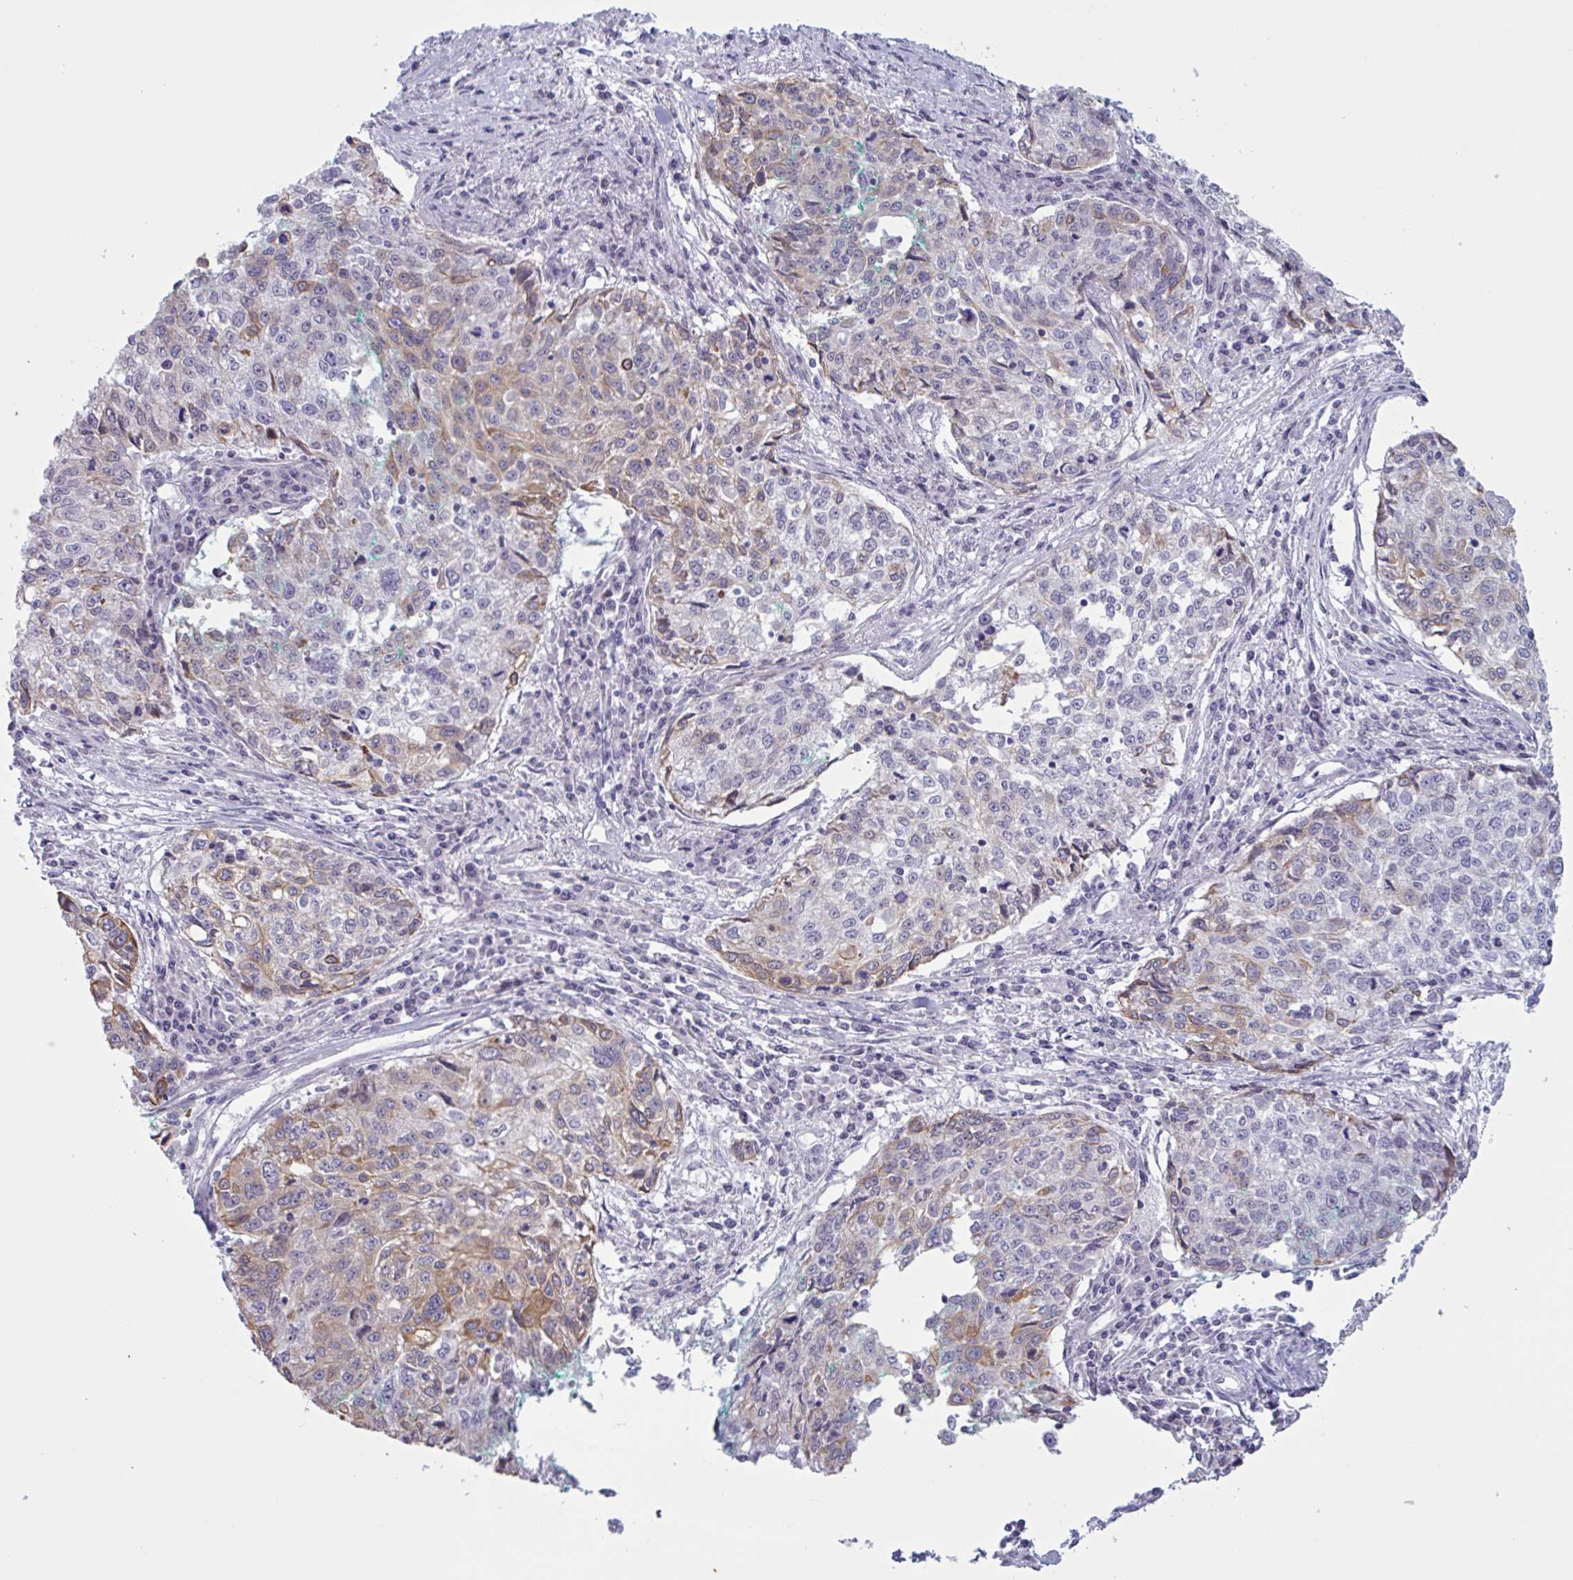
{"staining": {"intensity": "moderate", "quantity": "<25%", "location": "cytoplasmic/membranous"}, "tissue": "cervical cancer", "cell_type": "Tumor cells", "image_type": "cancer", "snomed": [{"axis": "morphology", "description": "Squamous cell carcinoma, NOS"}, {"axis": "topography", "description": "Cervix"}], "caption": "A high-resolution image shows IHC staining of squamous cell carcinoma (cervical), which exhibits moderate cytoplasmic/membranous staining in about <25% of tumor cells.", "gene": "PRMT6", "patient": {"sex": "female", "age": 57}}